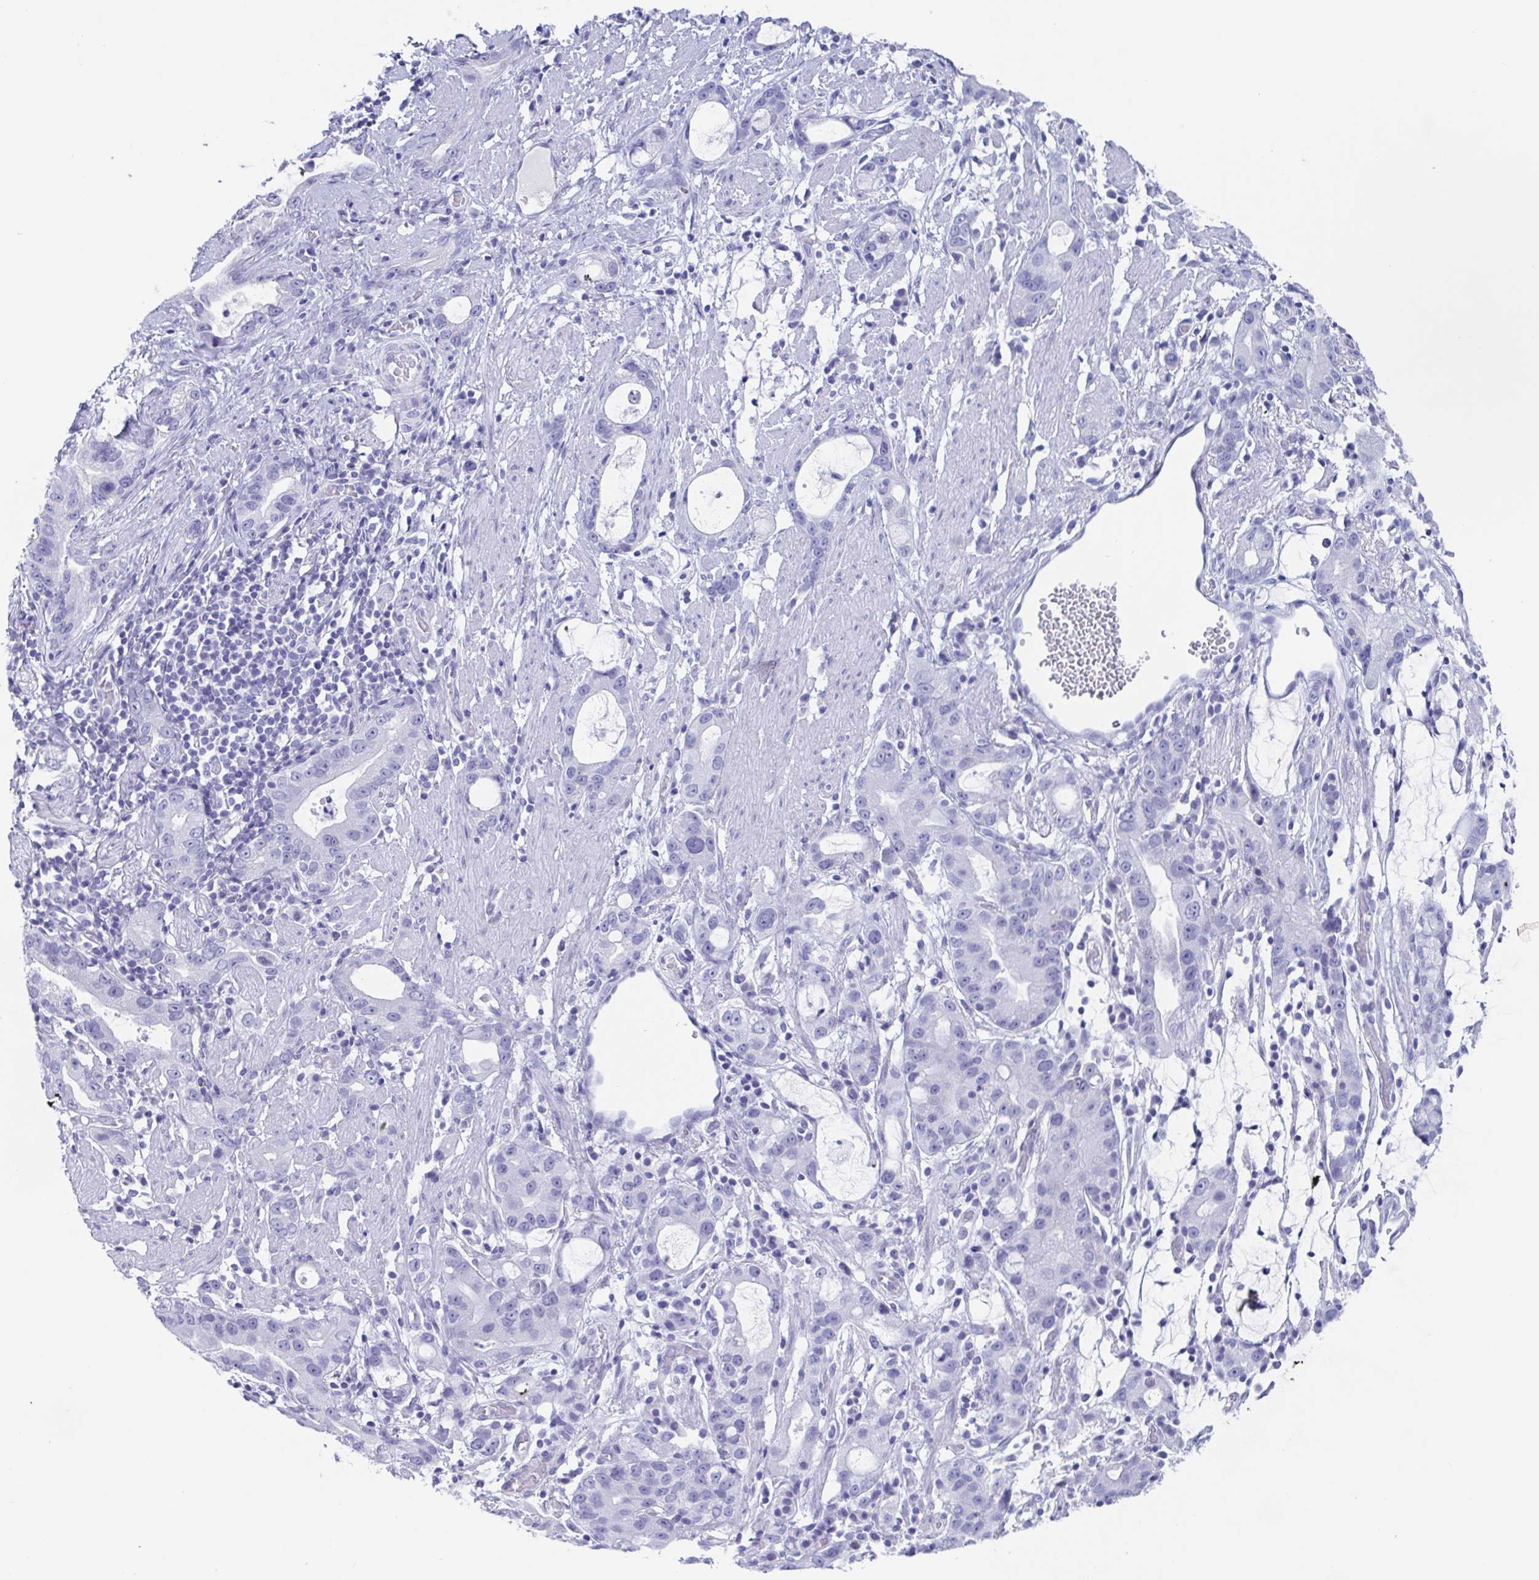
{"staining": {"intensity": "negative", "quantity": "none", "location": "none"}, "tissue": "stomach cancer", "cell_type": "Tumor cells", "image_type": "cancer", "snomed": [{"axis": "morphology", "description": "Adenocarcinoma, NOS"}, {"axis": "topography", "description": "Stomach"}], "caption": "IHC image of human stomach cancer stained for a protein (brown), which displays no expression in tumor cells.", "gene": "CDX4", "patient": {"sex": "male", "age": 55}}